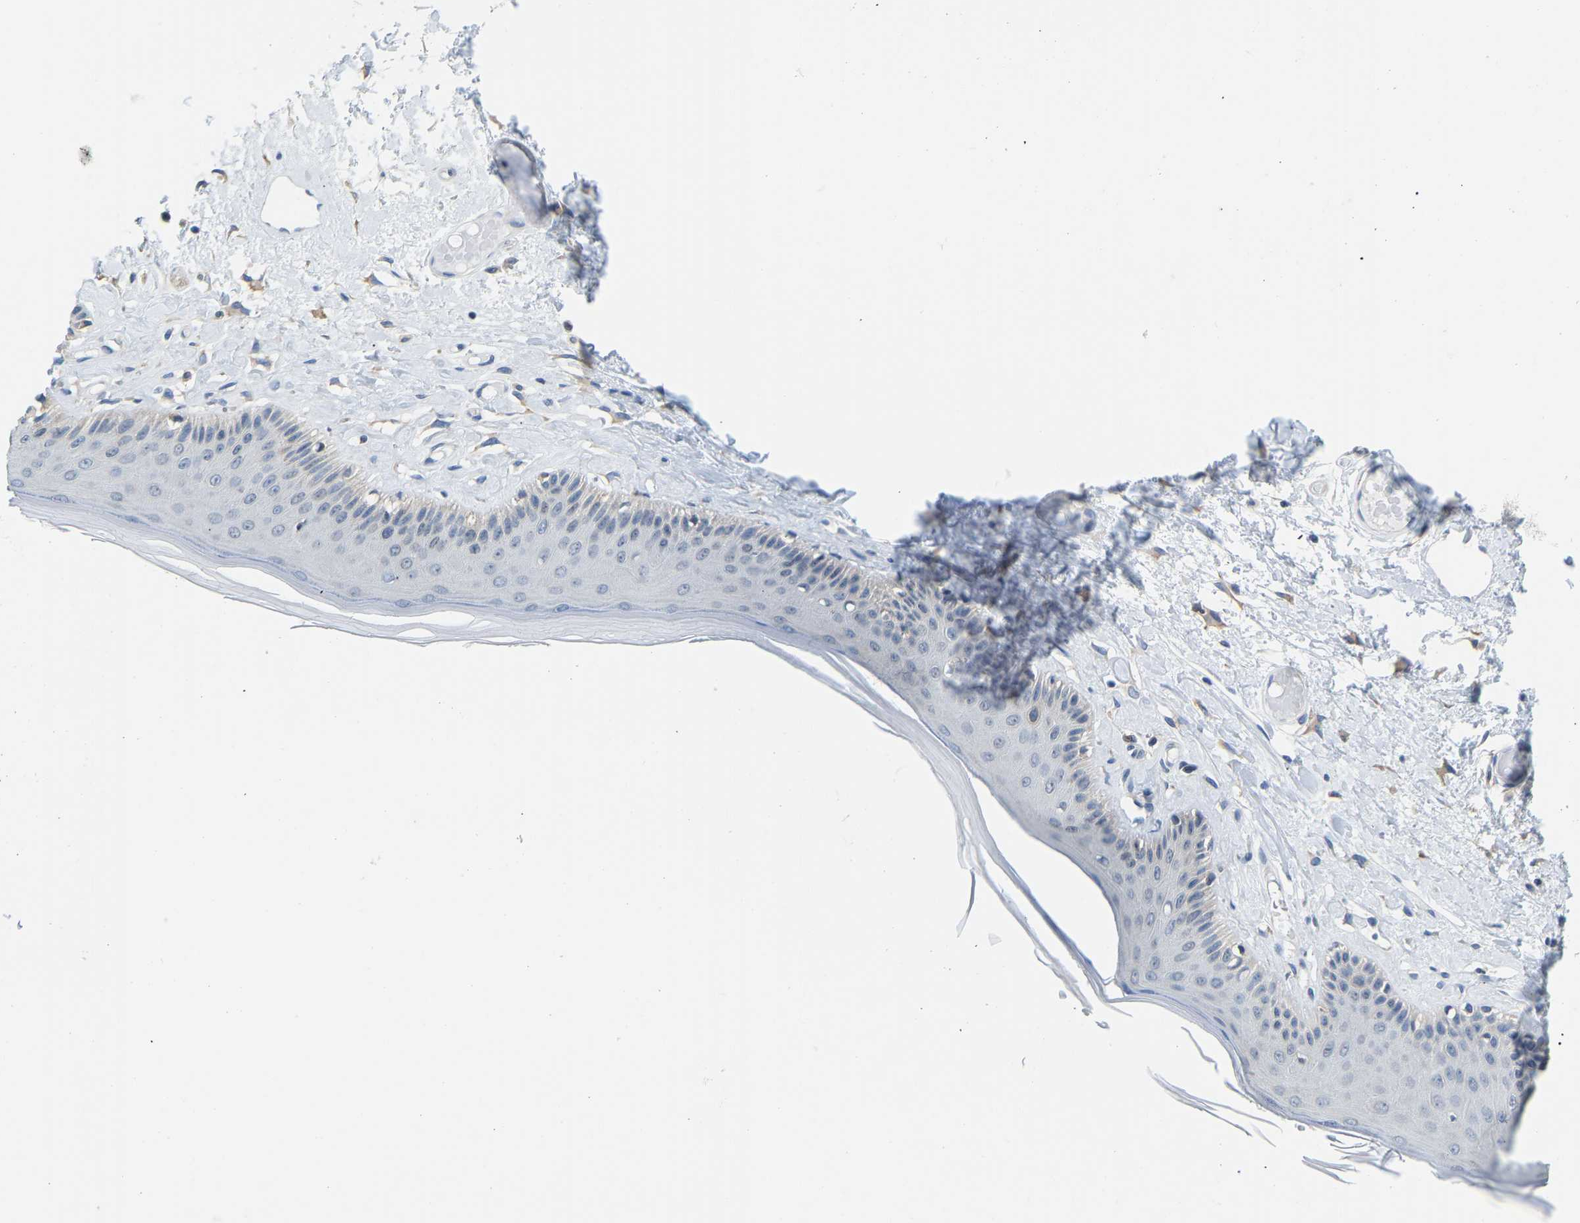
{"staining": {"intensity": "moderate", "quantity": "<25%", "location": "cytoplasmic/membranous,nuclear"}, "tissue": "skin", "cell_type": "Epidermal cells", "image_type": "normal", "snomed": [{"axis": "morphology", "description": "Normal tissue, NOS"}, {"axis": "topography", "description": "Vulva"}], "caption": "Epidermal cells demonstrate moderate cytoplasmic/membranous,nuclear staining in about <25% of cells in unremarkable skin. The staining is performed using DAB brown chromogen to label protein expression. The nuclei are counter-stained blue using hematoxylin.", "gene": "VRK1", "patient": {"sex": "female", "age": 73}}